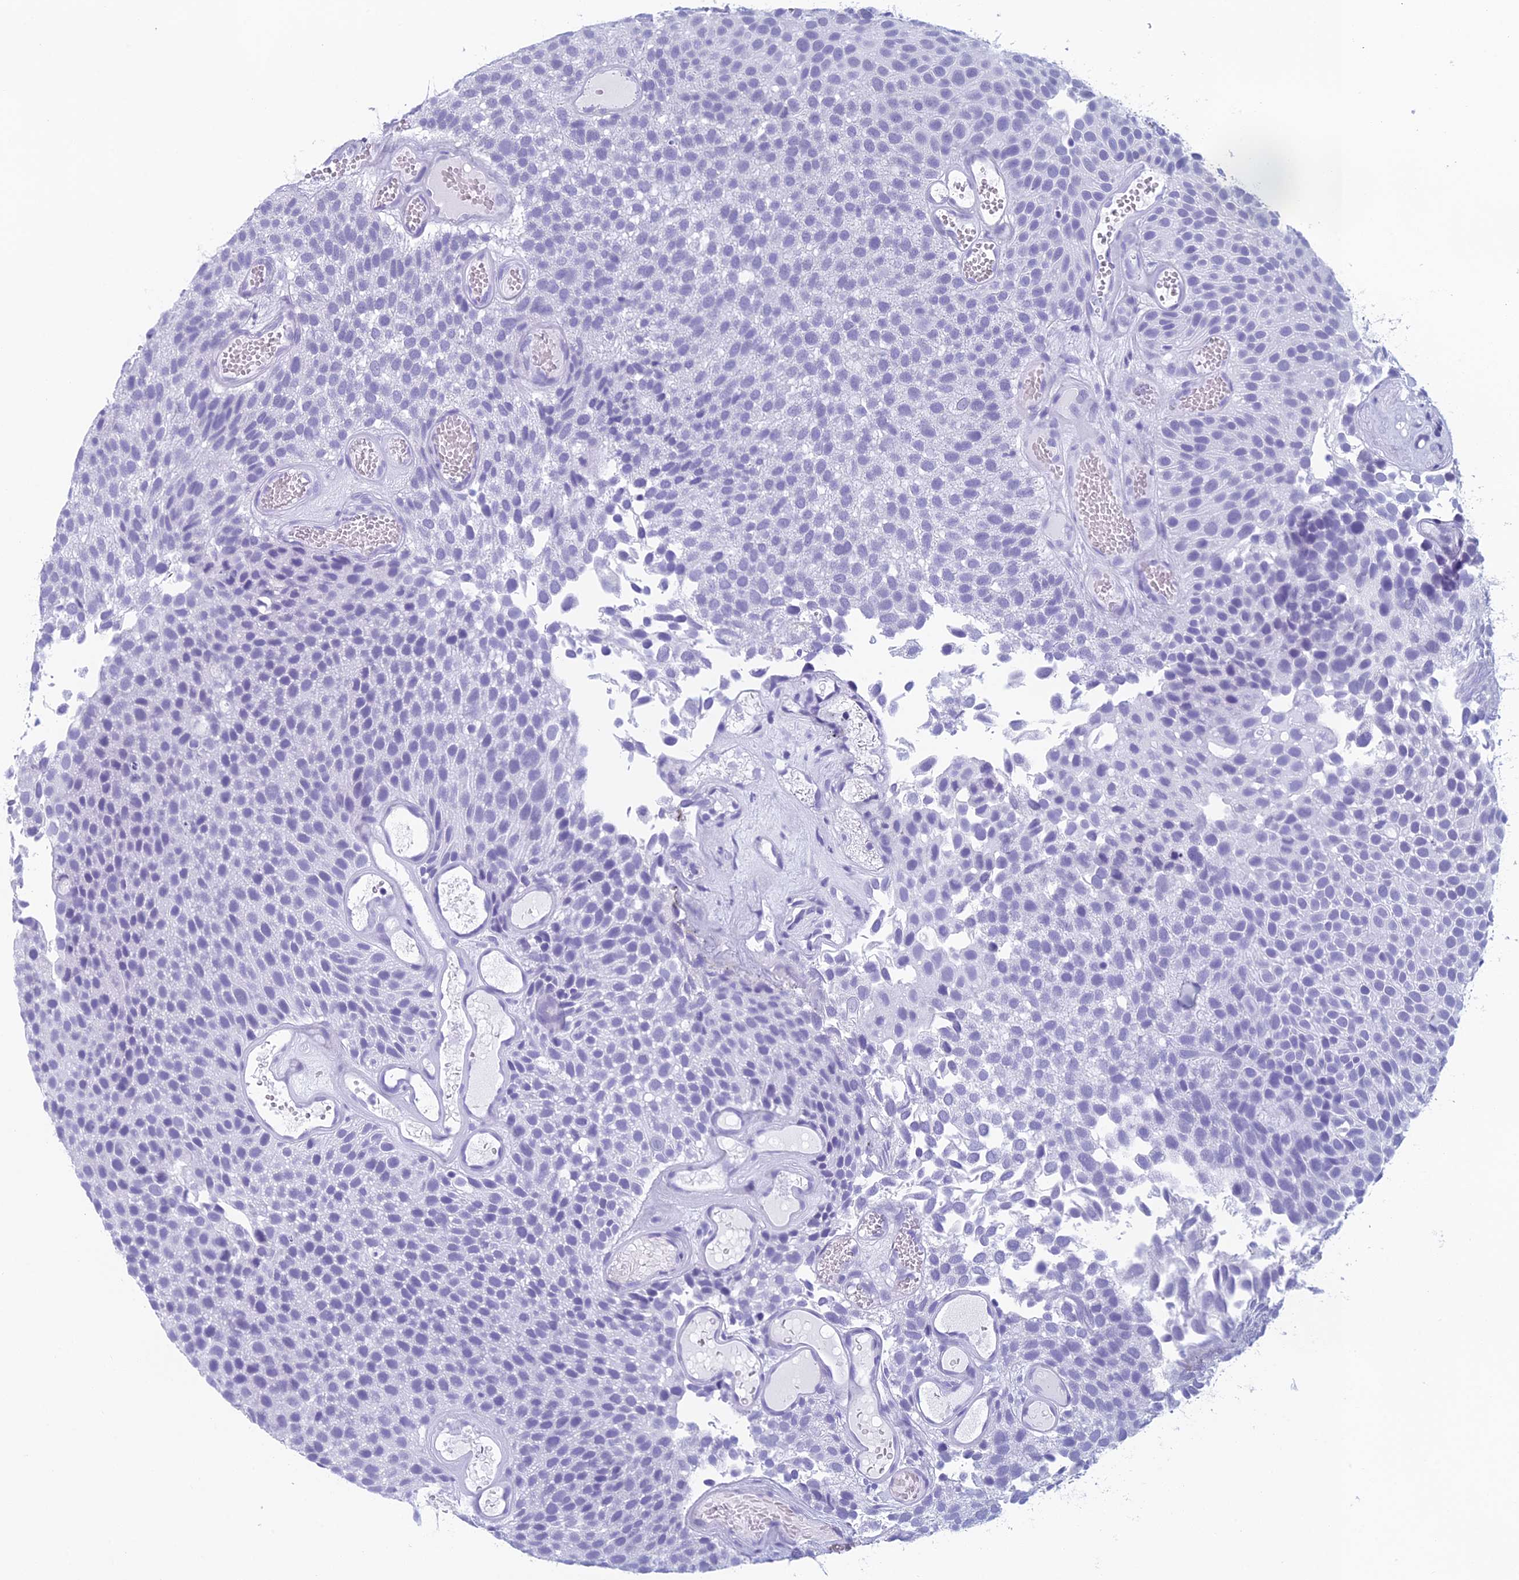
{"staining": {"intensity": "negative", "quantity": "none", "location": "none"}, "tissue": "urothelial cancer", "cell_type": "Tumor cells", "image_type": "cancer", "snomed": [{"axis": "morphology", "description": "Urothelial carcinoma, Low grade"}, {"axis": "topography", "description": "Urinary bladder"}], "caption": "The immunohistochemistry (IHC) histopathology image has no significant staining in tumor cells of urothelial carcinoma (low-grade) tissue.", "gene": "RGS17", "patient": {"sex": "male", "age": 89}}